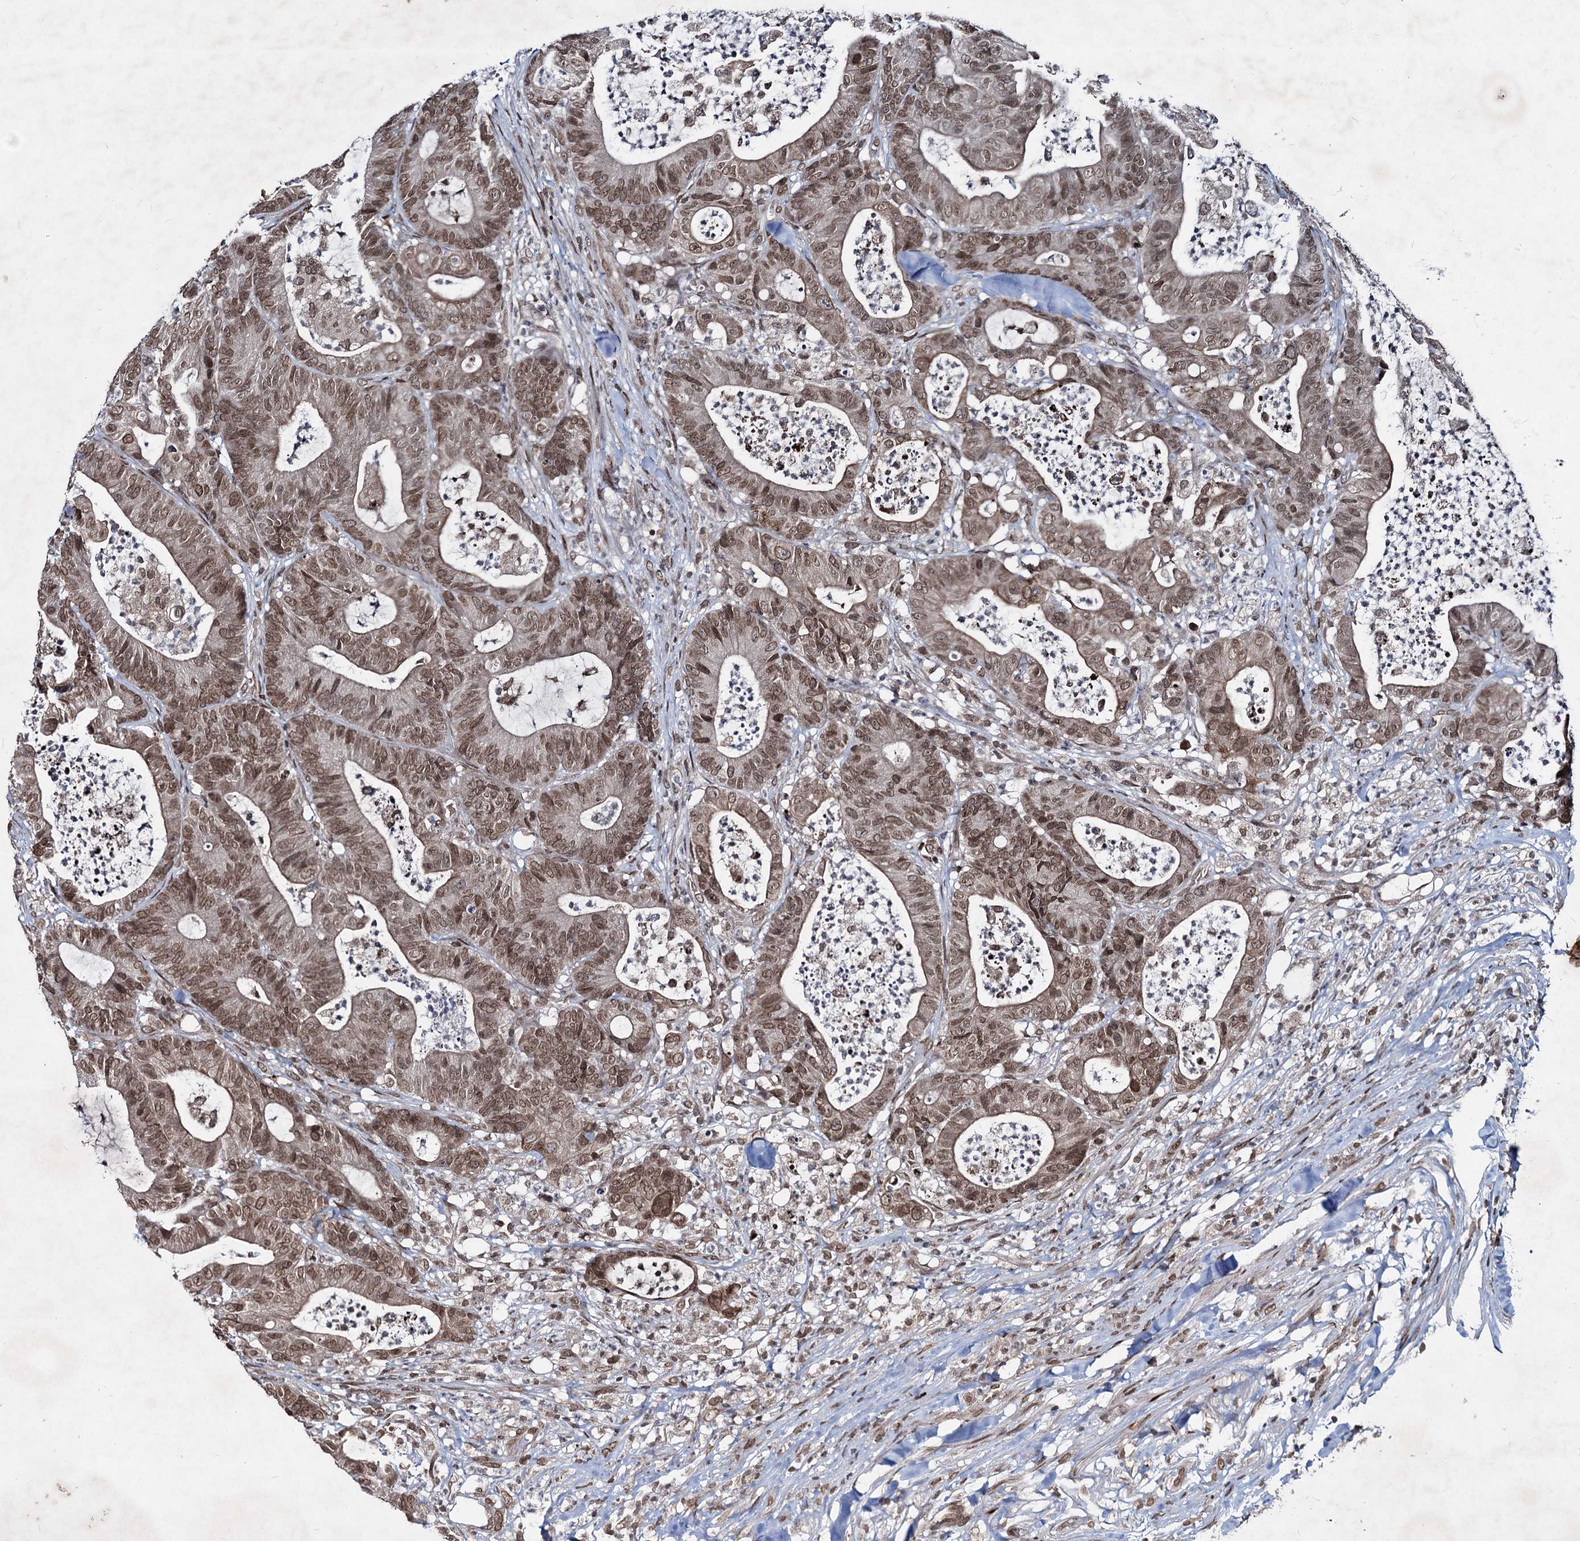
{"staining": {"intensity": "moderate", "quantity": ">75%", "location": "cytoplasmic/membranous,nuclear"}, "tissue": "colorectal cancer", "cell_type": "Tumor cells", "image_type": "cancer", "snomed": [{"axis": "morphology", "description": "Adenocarcinoma, NOS"}, {"axis": "topography", "description": "Colon"}], "caption": "High-magnification brightfield microscopy of colorectal adenocarcinoma stained with DAB (3,3'-diaminobenzidine) (brown) and counterstained with hematoxylin (blue). tumor cells exhibit moderate cytoplasmic/membranous and nuclear staining is seen in approximately>75% of cells. Nuclei are stained in blue.", "gene": "RNF6", "patient": {"sex": "female", "age": 84}}